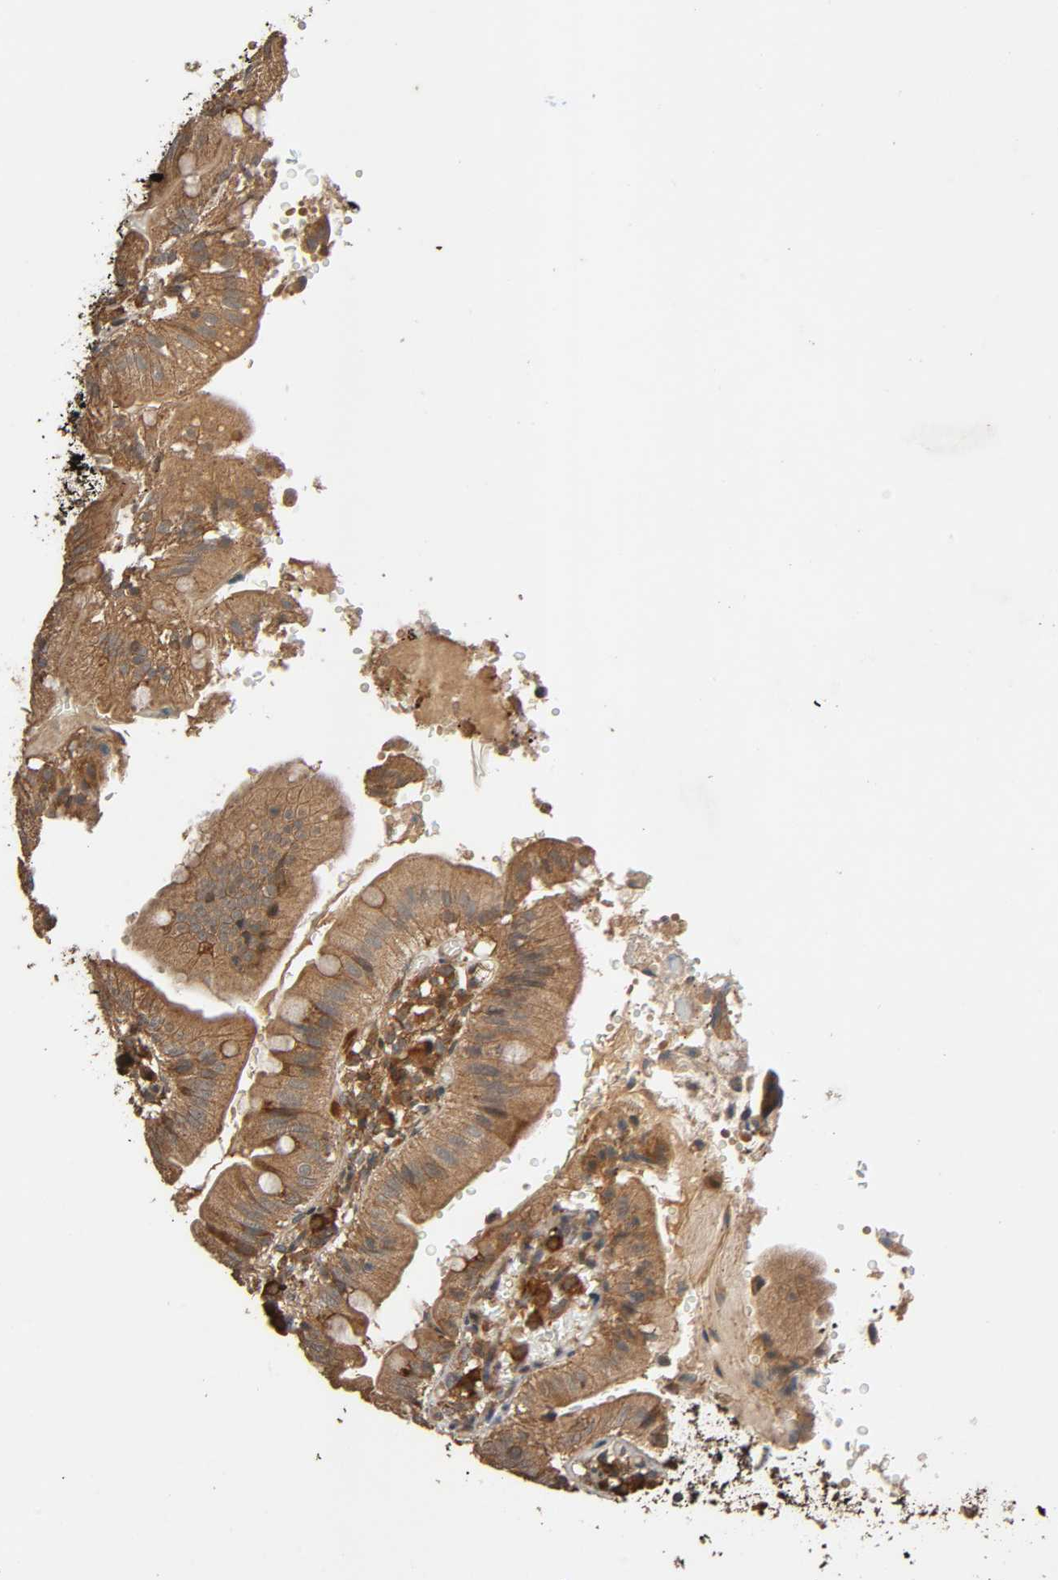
{"staining": {"intensity": "strong", "quantity": ">75%", "location": "cytoplasmic/membranous"}, "tissue": "small intestine", "cell_type": "Glandular cells", "image_type": "normal", "snomed": [{"axis": "morphology", "description": "Normal tissue, NOS"}, {"axis": "topography", "description": "Small intestine"}], "caption": "DAB immunohistochemical staining of unremarkable human small intestine reveals strong cytoplasmic/membranous protein staining in approximately >75% of glandular cells. The staining was performed using DAB (3,3'-diaminobenzidine), with brown indicating positive protein expression. Nuclei are stained blue with hematoxylin.", "gene": "MAP3K8", "patient": {"sex": "male", "age": 71}}